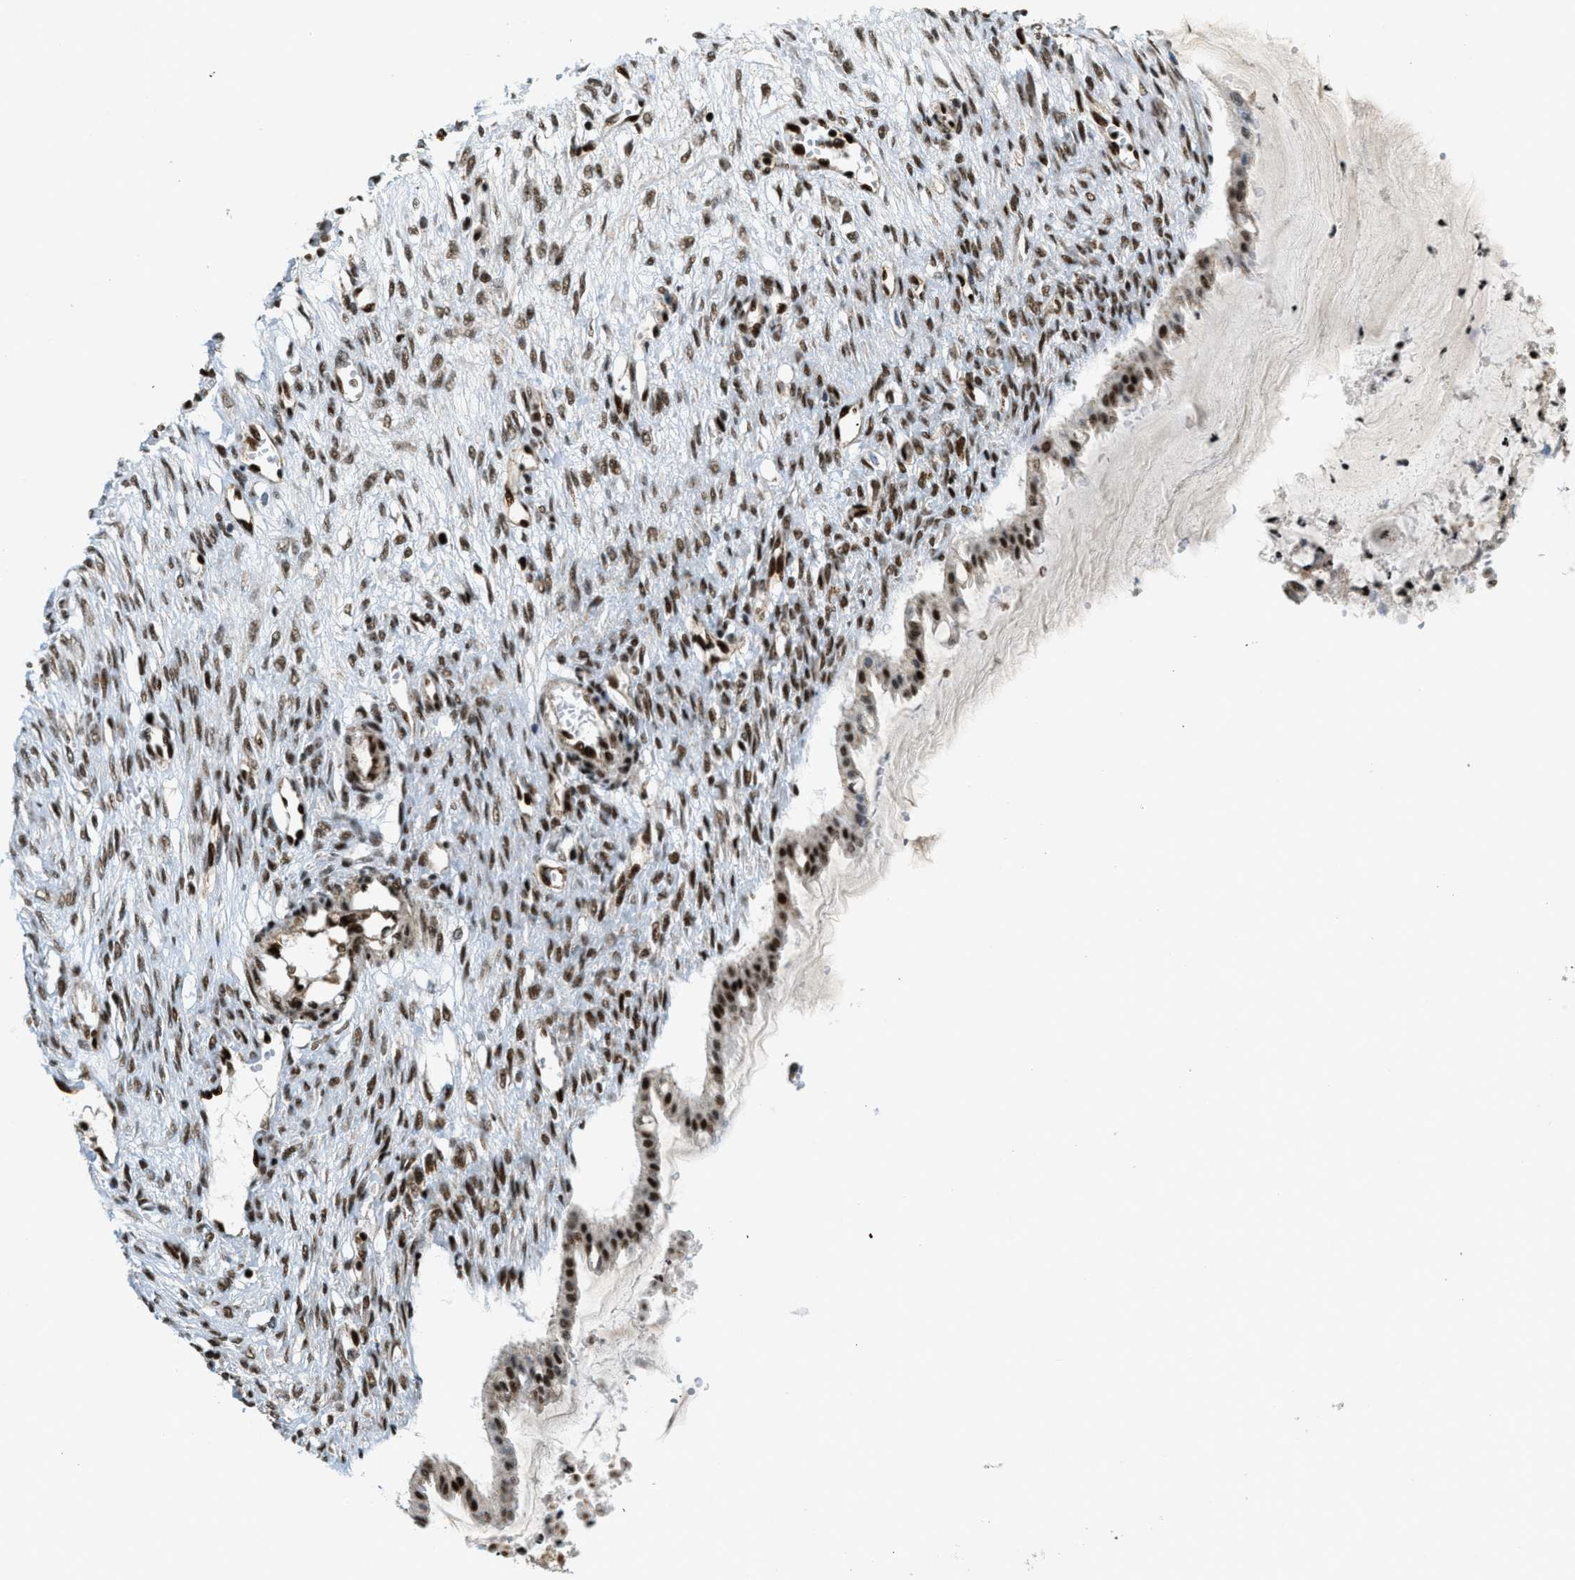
{"staining": {"intensity": "moderate", "quantity": ">75%", "location": "nuclear"}, "tissue": "ovarian cancer", "cell_type": "Tumor cells", "image_type": "cancer", "snomed": [{"axis": "morphology", "description": "Cystadenocarcinoma, mucinous, NOS"}, {"axis": "topography", "description": "Ovary"}], "caption": "Moderate nuclear protein expression is seen in approximately >75% of tumor cells in ovarian mucinous cystadenocarcinoma.", "gene": "GABPB1", "patient": {"sex": "female", "age": 73}}